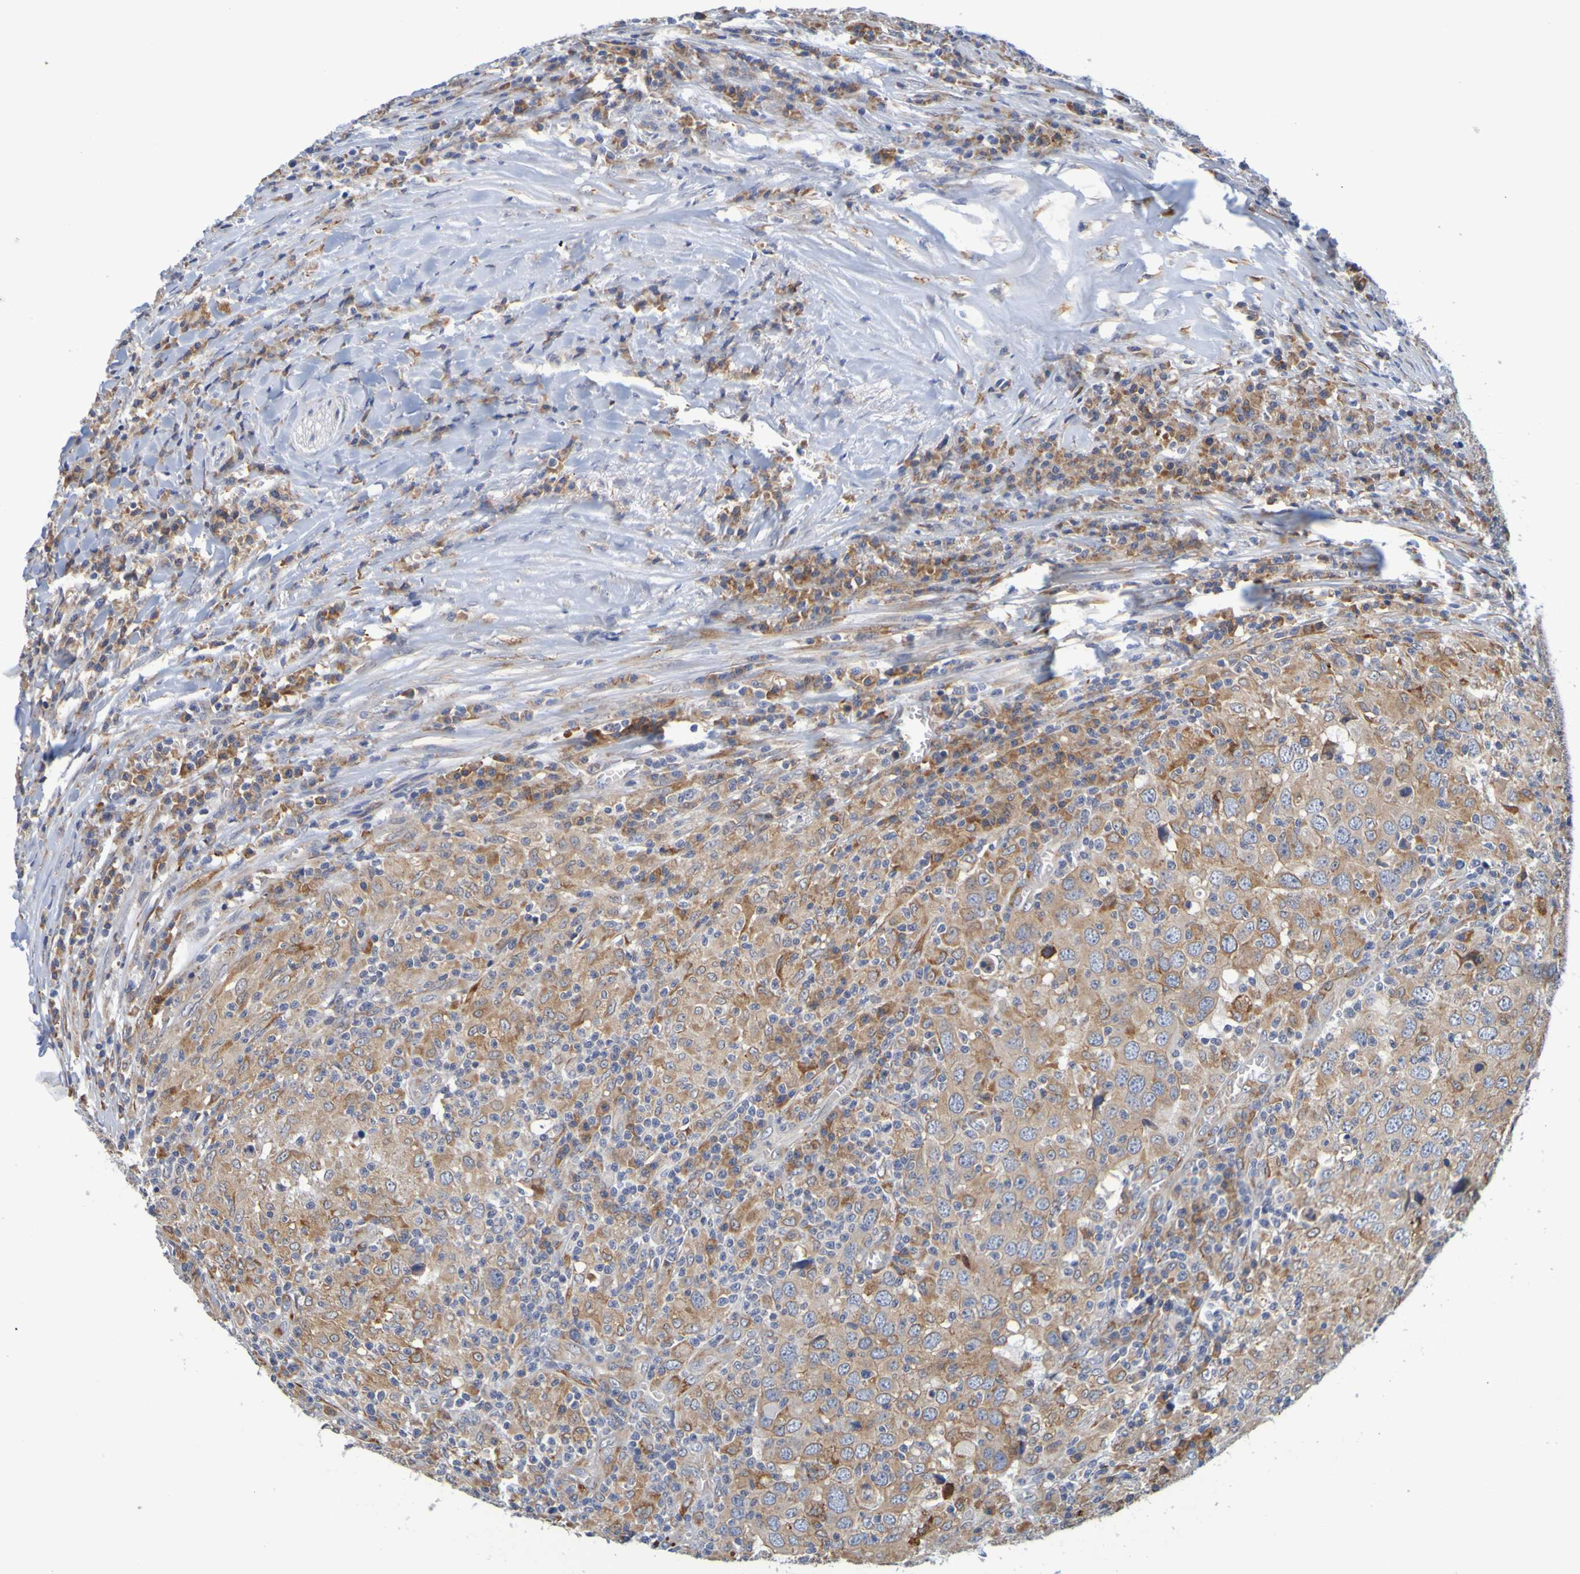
{"staining": {"intensity": "moderate", "quantity": ">75%", "location": "cytoplasmic/membranous"}, "tissue": "head and neck cancer", "cell_type": "Tumor cells", "image_type": "cancer", "snomed": [{"axis": "morphology", "description": "Adenocarcinoma, NOS"}, {"axis": "topography", "description": "Salivary gland"}, {"axis": "topography", "description": "Head-Neck"}], "caption": "An immunohistochemistry histopathology image of tumor tissue is shown. Protein staining in brown labels moderate cytoplasmic/membranous positivity in head and neck adenocarcinoma within tumor cells.", "gene": "SIL1", "patient": {"sex": "female", "age": 65}}